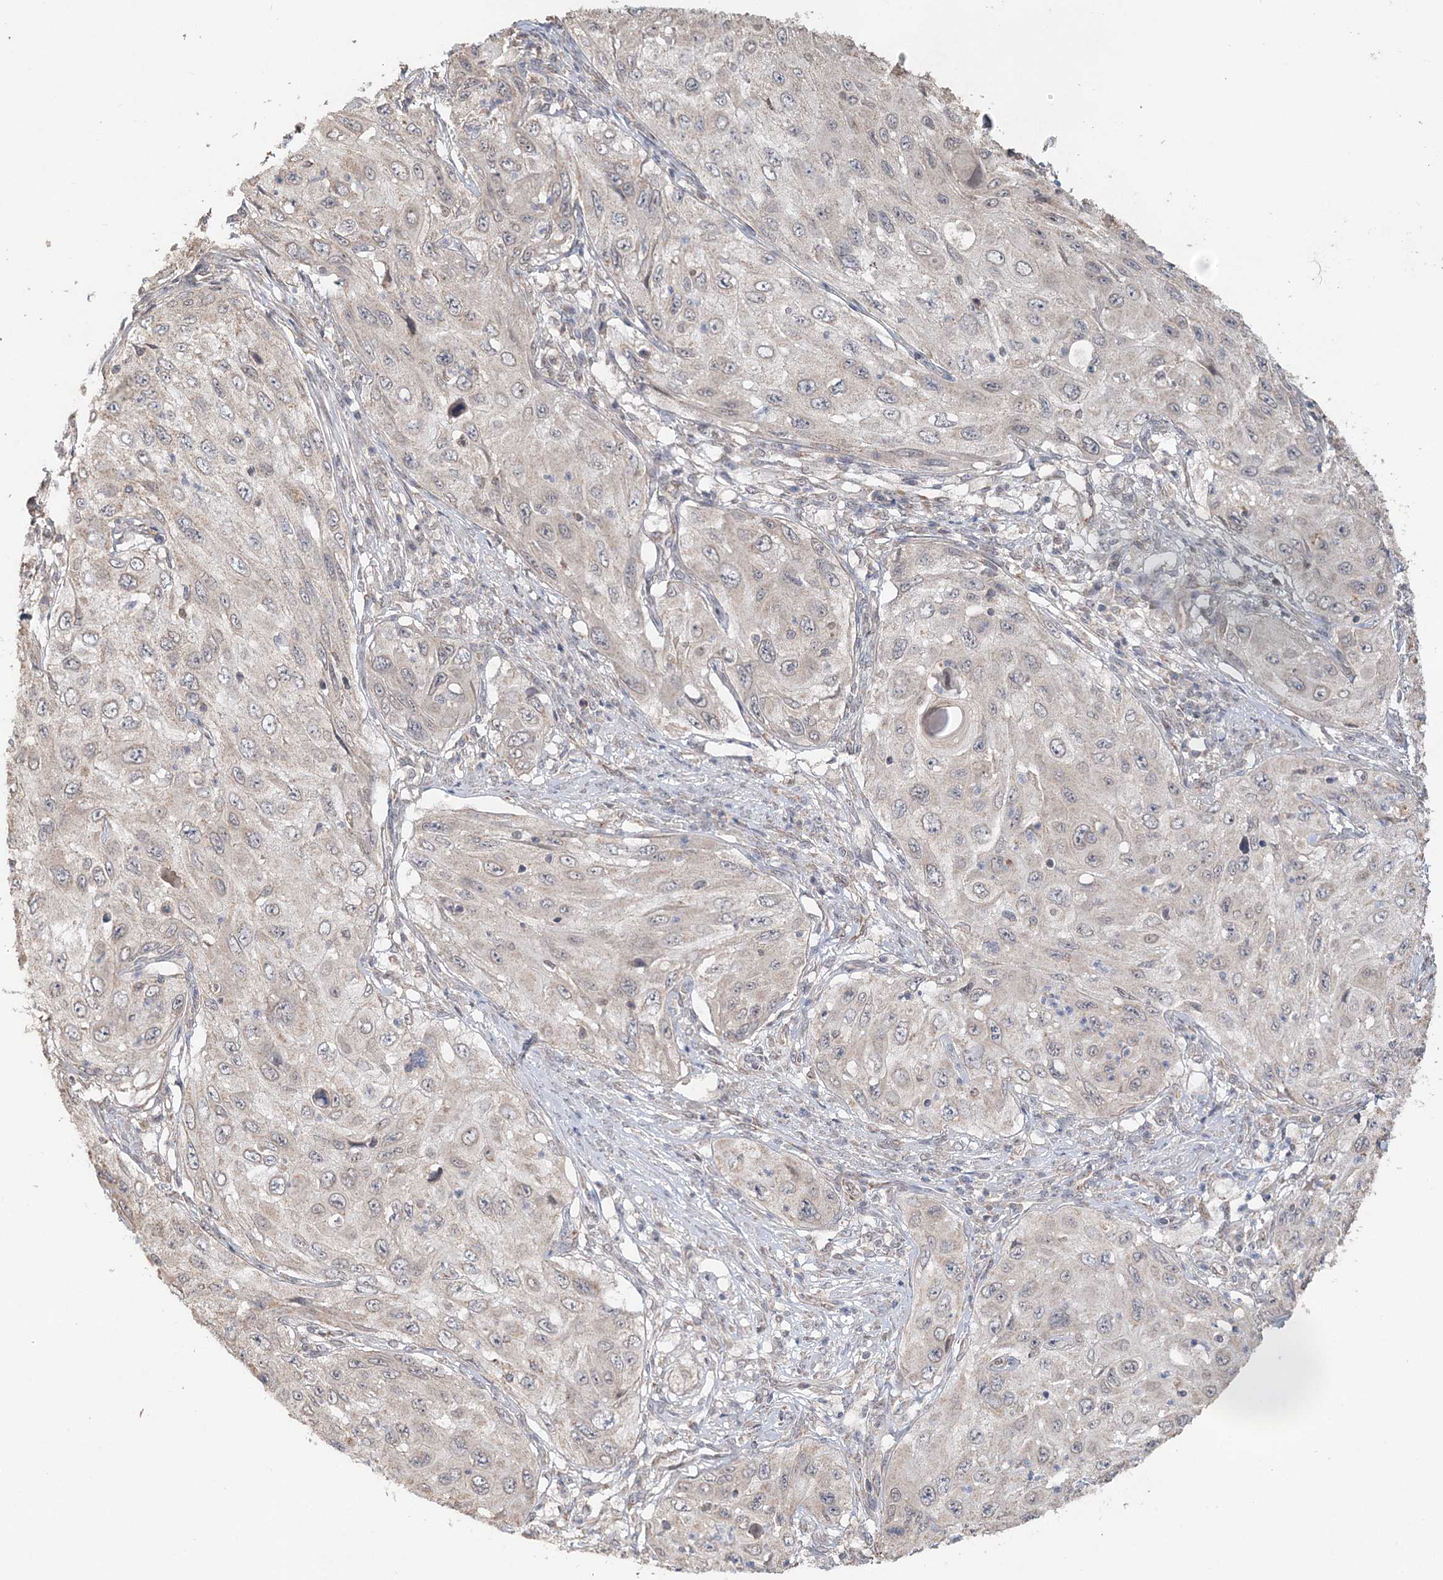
{"staining": {"intensity": "negative", "quantity": "none", "location": "none"}, "tissue": "cervical cancer", "cell_type": "Tumor cells", "image_type": "cancer", "snomed": [{"axis": "morphology", "description": "Squamous cell carcinoma, NOS"}, {"axis": "topography", "description": "Cervix"}], "caption": "Human cervical squamous cell carcinoma stained for a protein using immunohistochemistry displays no positivity in tumor cells.", "gene": "FBXO38", "patient": {"sex": "female", "age": 42}}